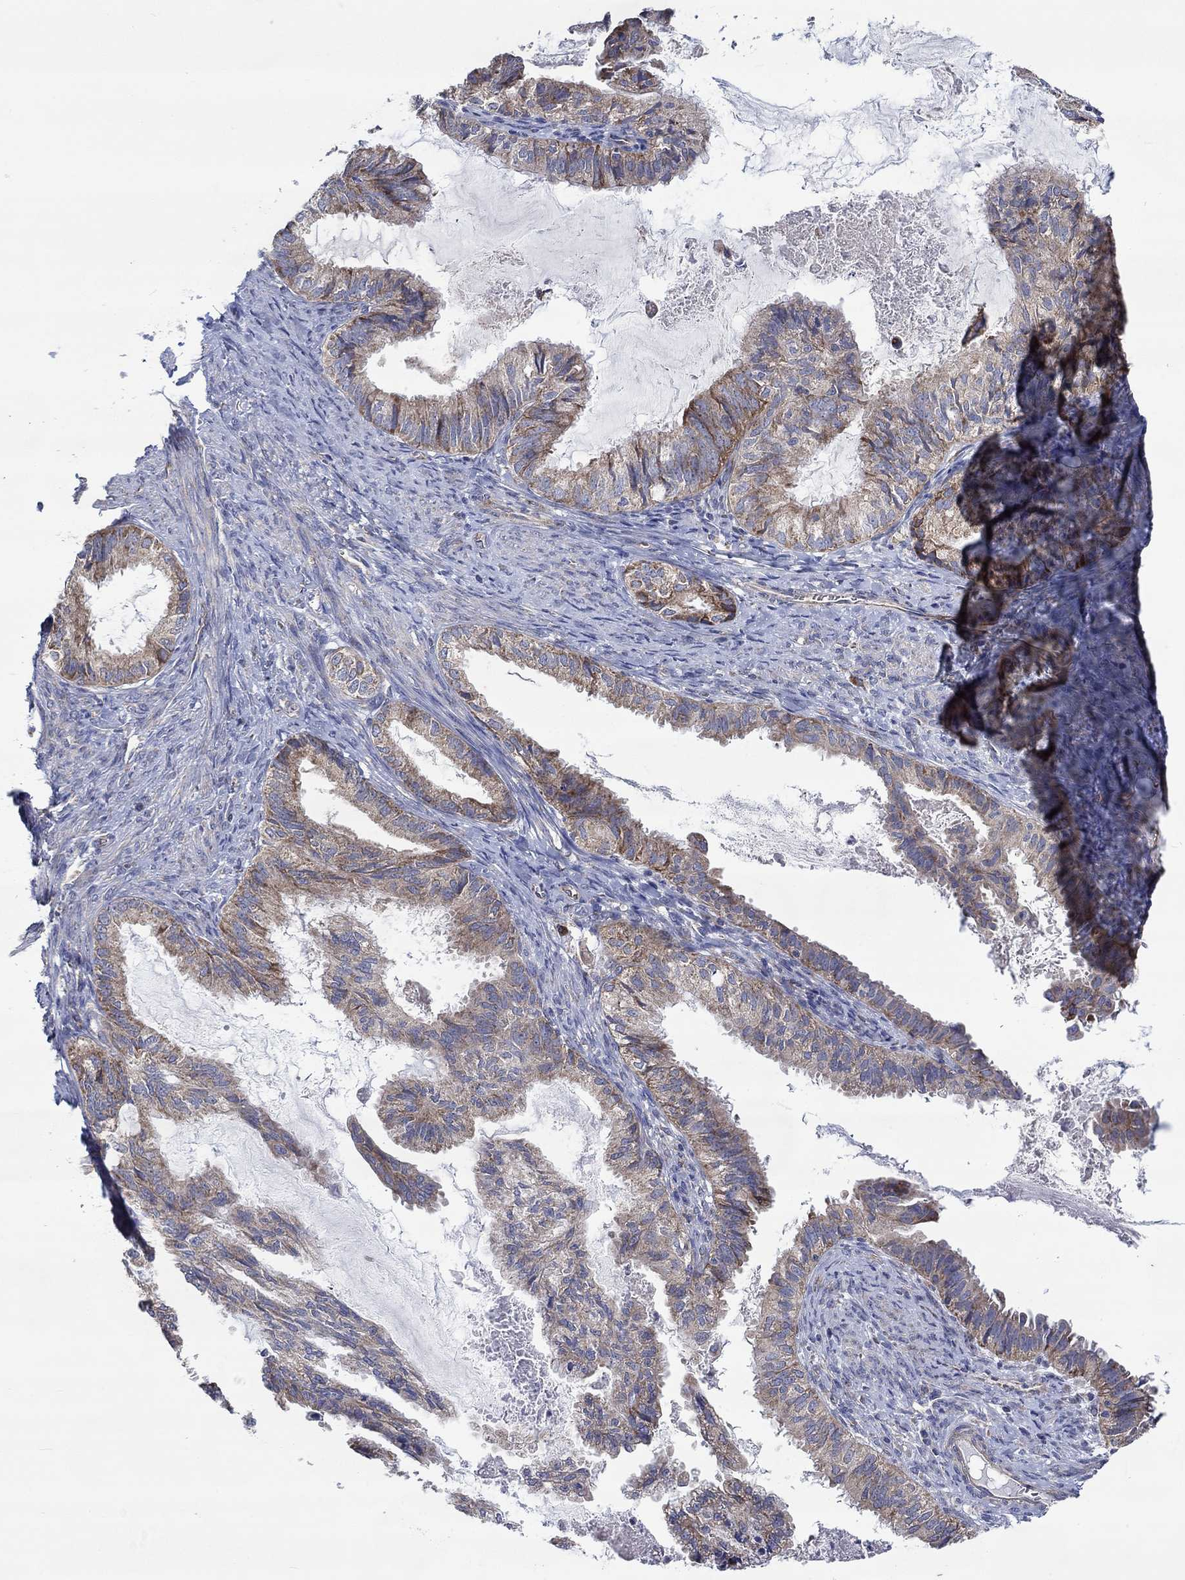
{"staining": {"intensity": "moderate", "quantity": "<25%", "location": "cytoplasmic/membranous"}, "tissue": "endometrial cancer", "cell_type": "Tumor cells", "image_type": "cancer", "snomed": [{"axis": "morphology", "description": "Adenocarcinoma, NOS"}, {"axis": "topography", "description": "Endometrium"}], "caption": "Immunohistochemical staining of human endometrial adenocarcinoma exhibits low levels of moderate cytoplasmic/membranous protein expression in about <25% of tumor cells. (DAB IHC, brown staining for protein, blue staining for nuclei).", "gene": "RPLP0", "patient": {"sex": "female", "age": 86}}